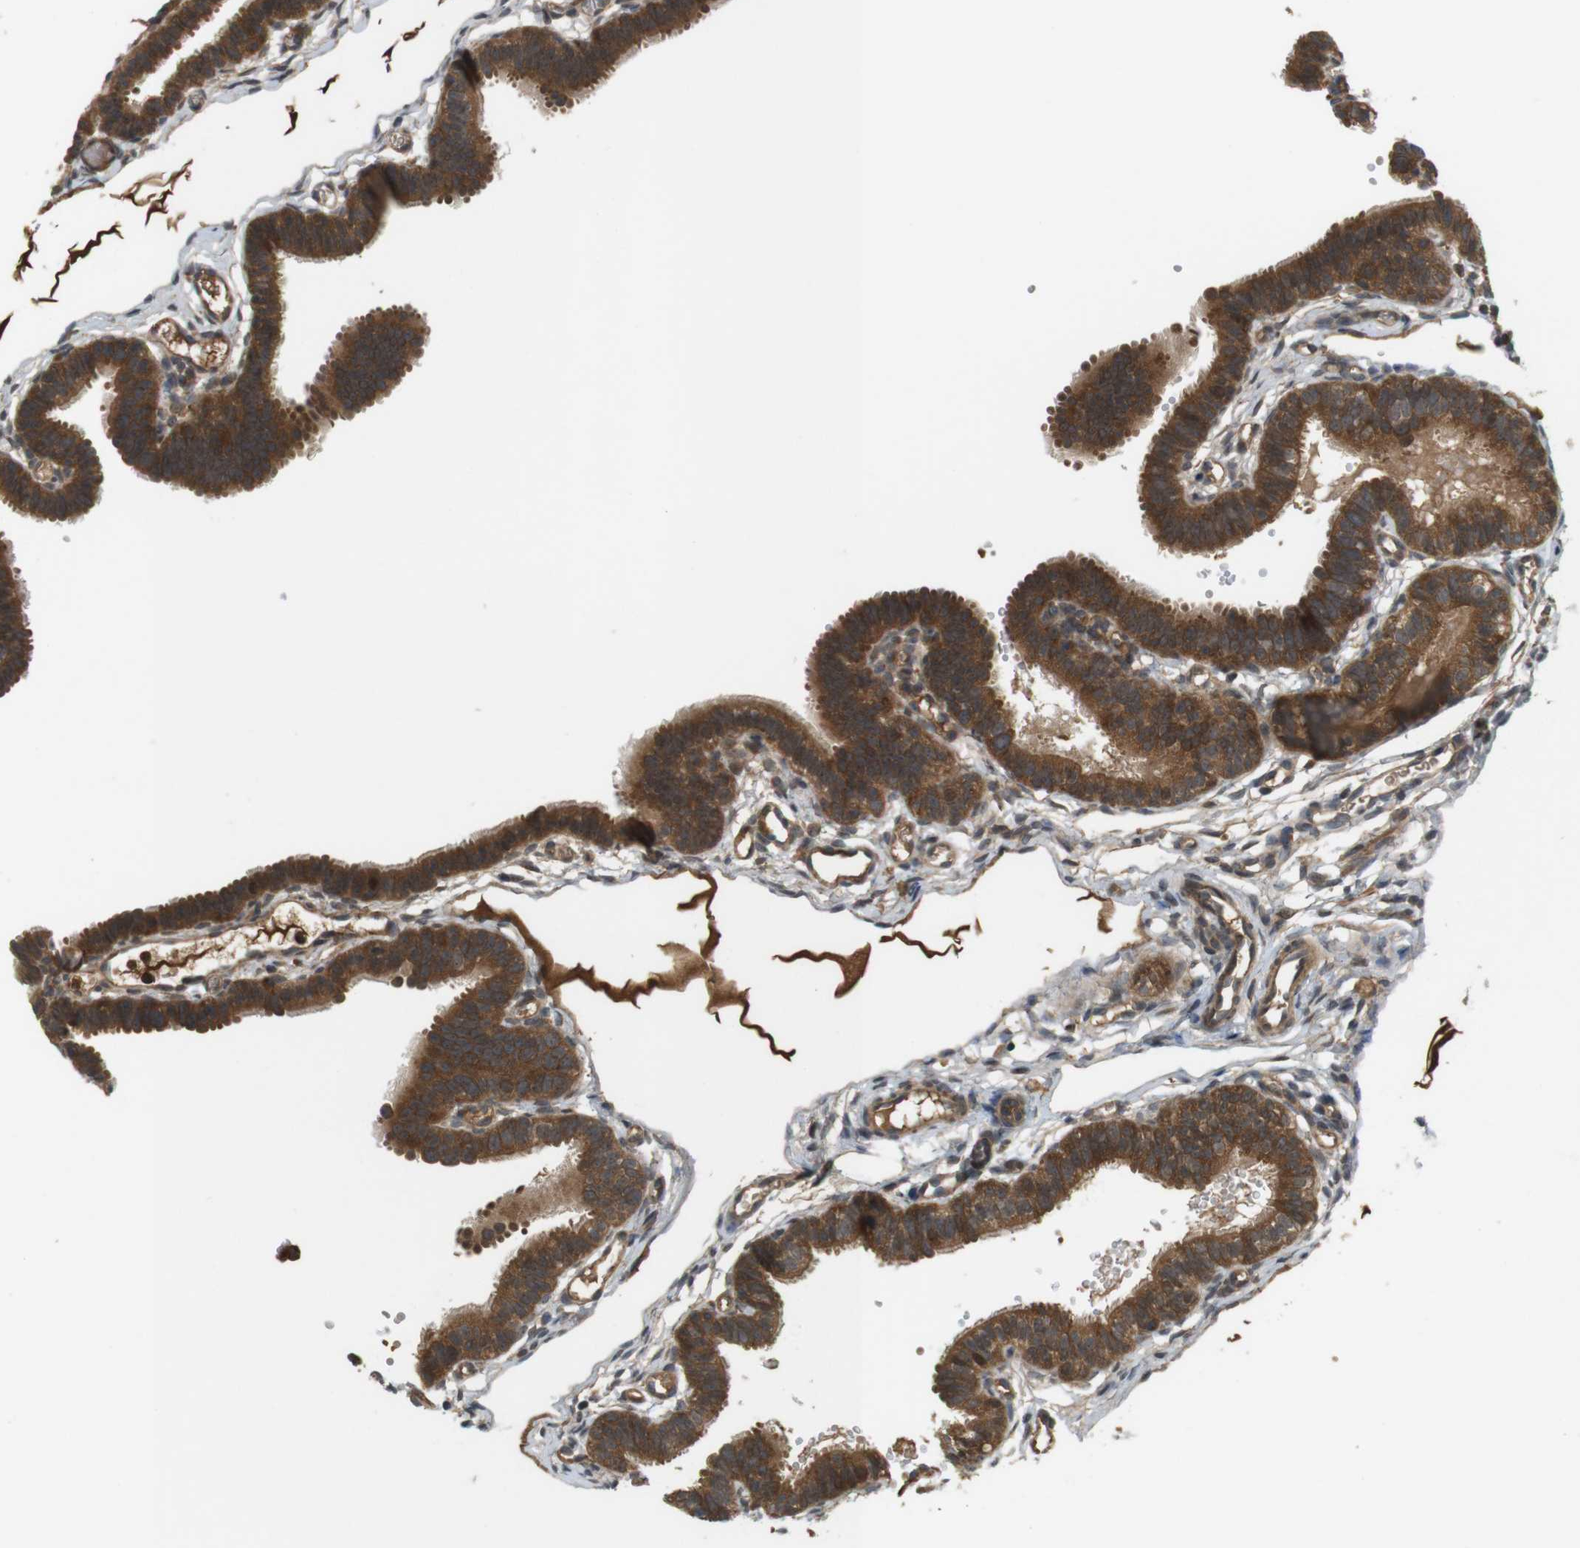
{"staining": {"intensity": "strong", "quantity": ">75%", "location": "cytoplasmic/membranous"}, "tissue": "fallopian tube", "cell_type": "Glandular cells", "image_type": "normal", "snomed": [{"axis": "morphology", "description": "Normal tissue, NOS"}, {"axis": "topography", "description": "Fallopian tube"}, {"axis": "topography", "description": "Placenta"}], "caption": "Immunohistochemistry image of unremarkable fallopian tube stained for a protein (brown), which shows high levels of strong cytoplasmic/membranous staining in about >75% of glandular cells.", "gene": "NFKBIE", "patient": {"sex": "female", "age": 34}}